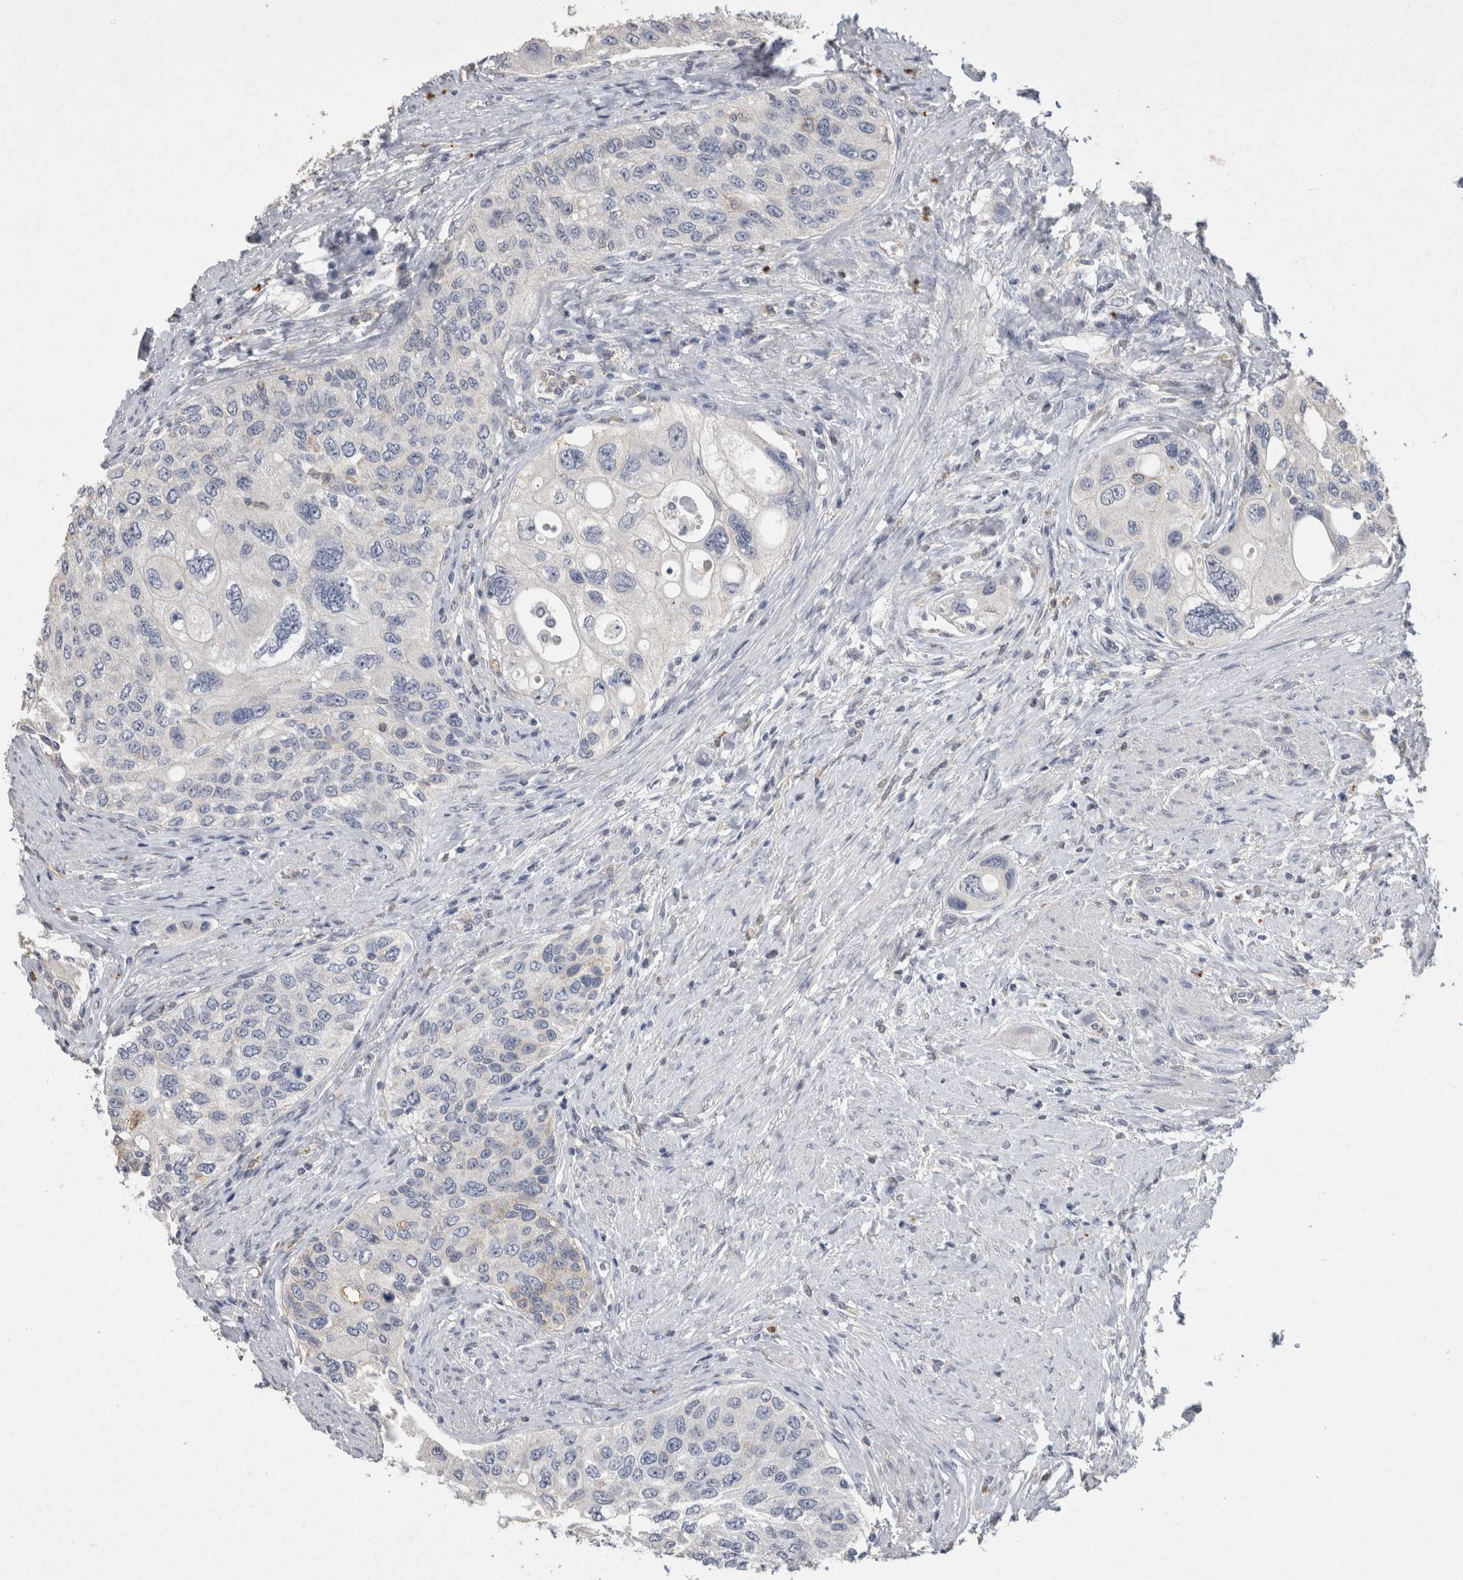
{"staining": {"intensity": "negative", "quantity": "none", "location": "none"}, "tissue": "urothelial cancer", "cell_type": "Tumor cells", "image_type": "cancer", "snomed": [{"axis": "morphology", "description": "Urothelial carcinoma, High grade"}, {"axis": "topography", "description": "Urinary bladder"}], "caption": "Immunohistochemistry (IHC) histopathology image of neoplastic tissue: urothelial cancer stained with DAB (3,3'-diaminobenzidine) displays no significant protein positivity in tumor cells.", "gene": "CNTFR", "patient": {"sex": "female", "age": 56}}